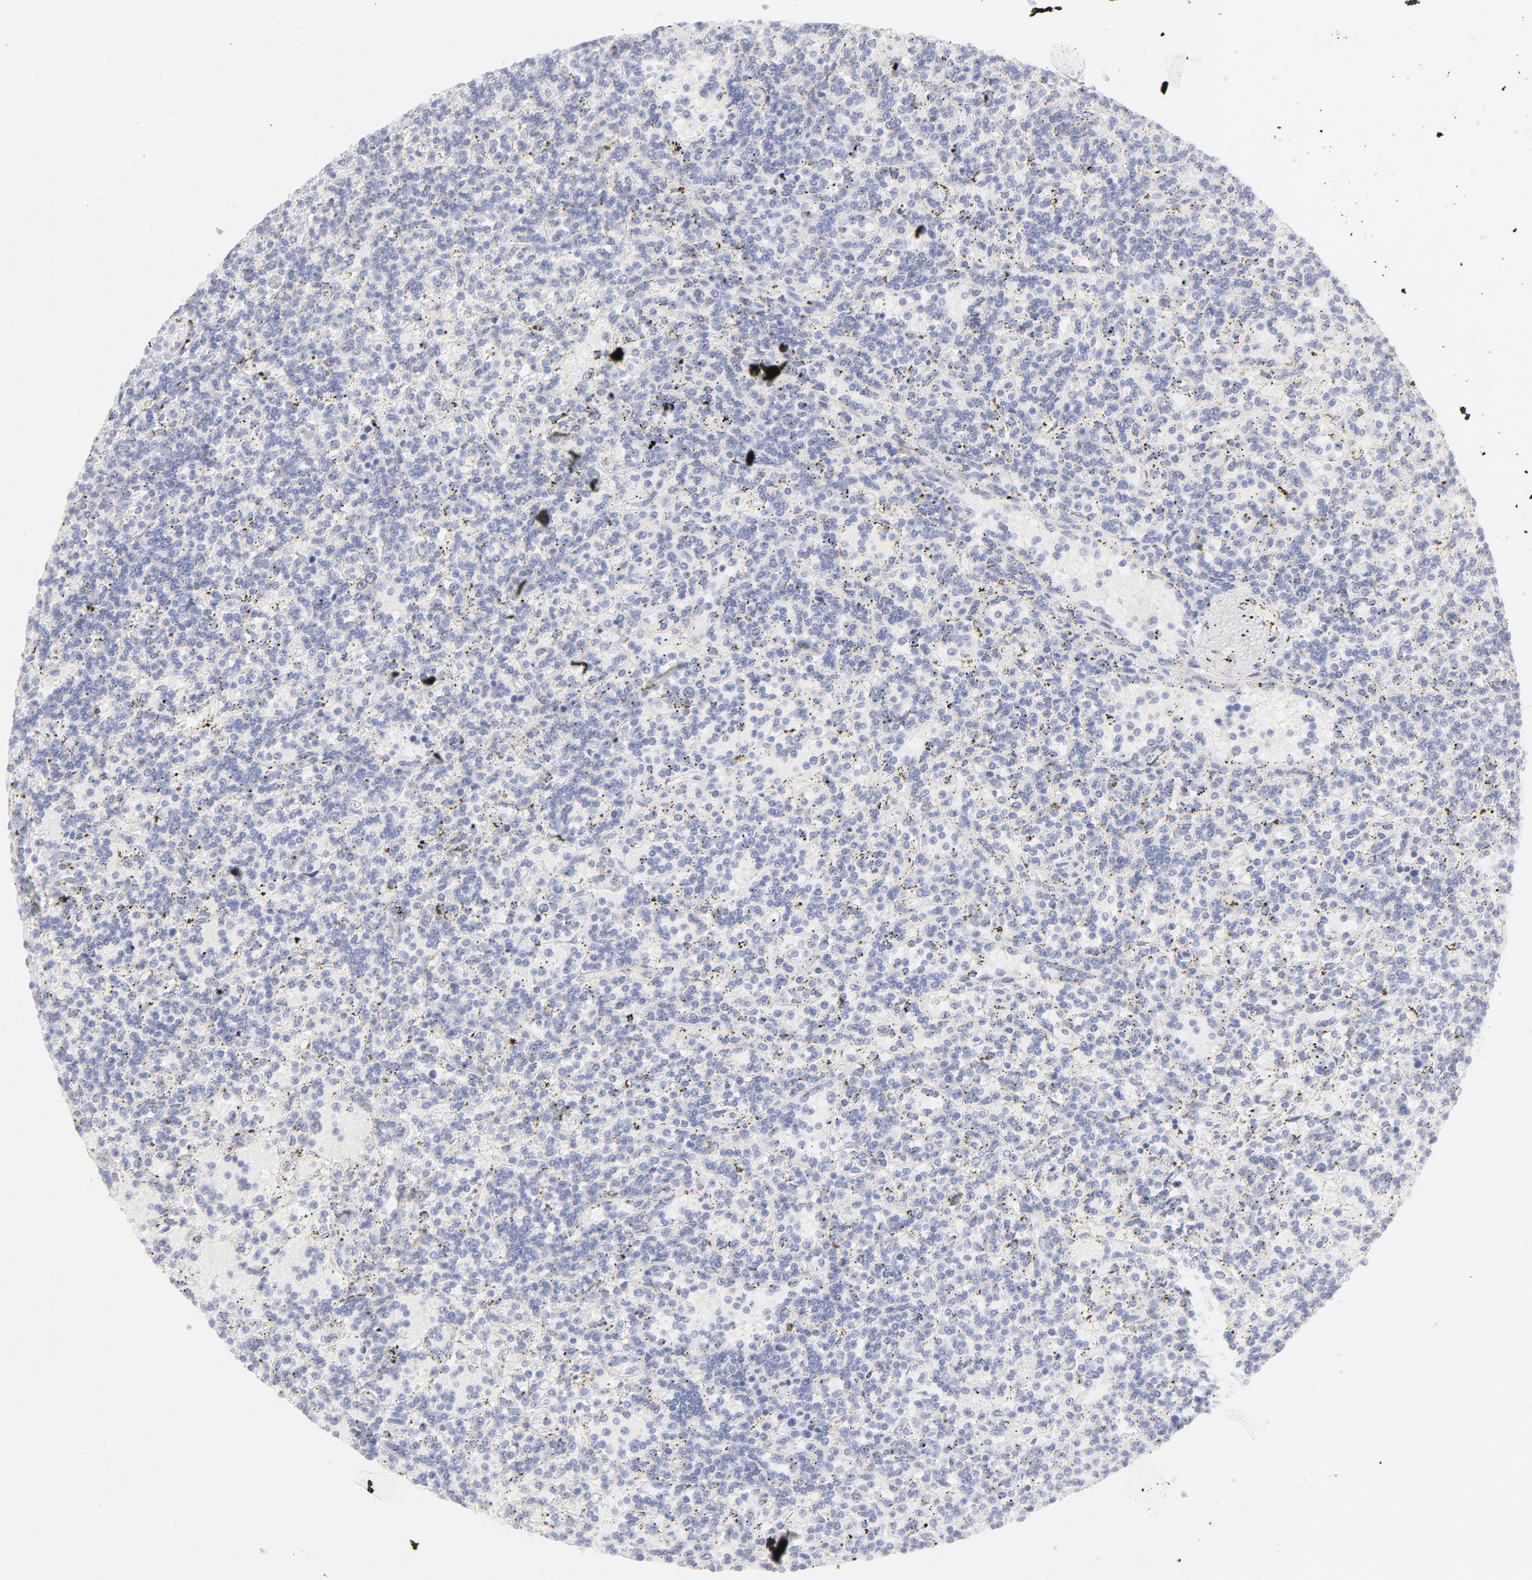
{"staining": {"intensity": "negative", "quantity": "none", "location": "none"}, "tissue": "lymphoma", "cell_type": "Tumor cells", "image_type": "cancer", "snomed": [{"axis": "morphology", "description": "Malignant lymphoma, non-Hodgkin's type, Low grade"}, {"axis": "topography", "description": "Spleen"}], "caption": "The IHC micrograph has no significant staining in tumor cells of malignant lymphoma, non-Hodgkin's type (low-grade) tissue.", "gene": "ELF3", "patient": {"sex": "male", "age": 73}}